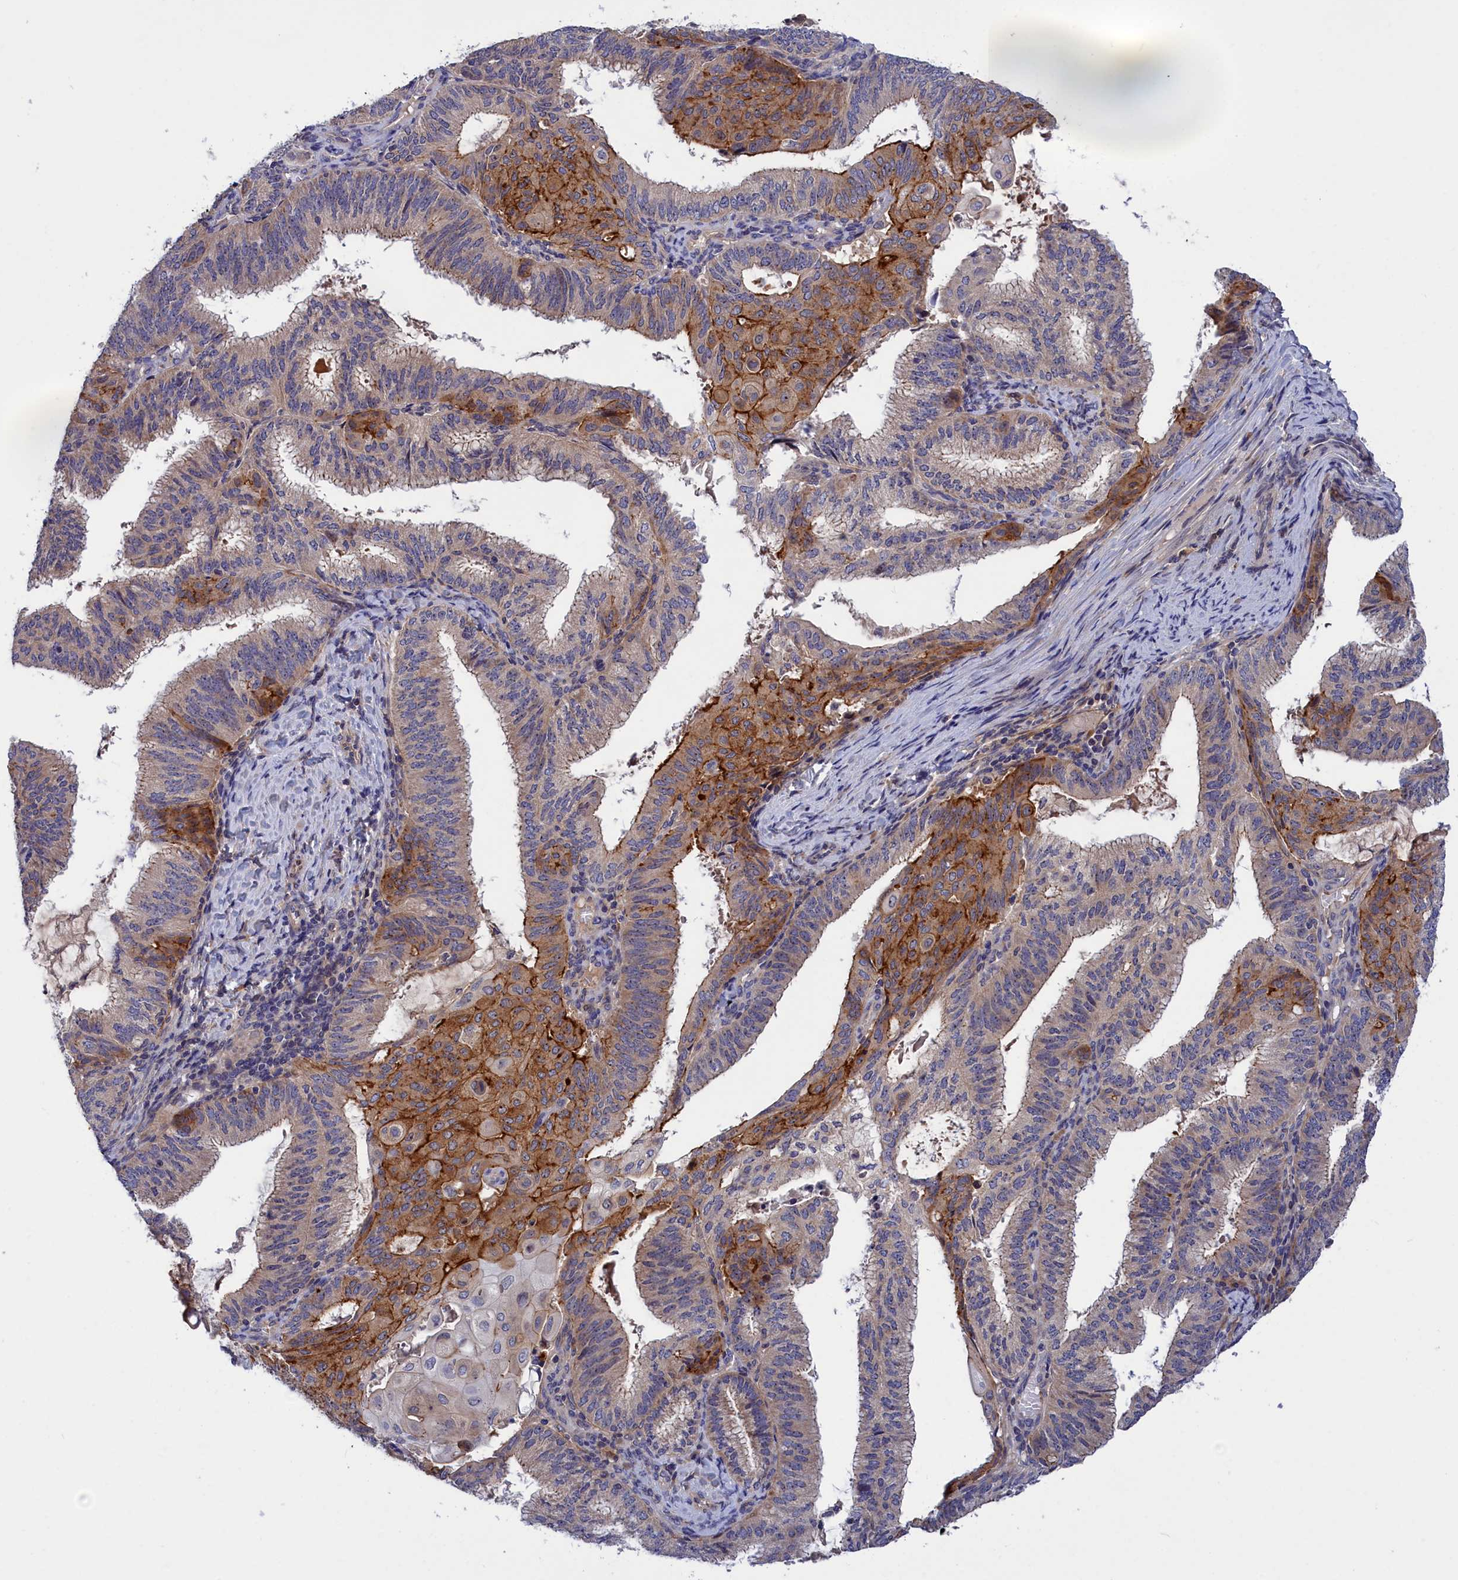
{"staining": {"intensity": "strong", "quantity": "<25%", "location": "cytoplasmic/membranous"}, "tissue": "endometrial cancer", "cell_type": "Tumor cells", "image_type": "cancer", "snomed": [{"axis": "morphology", "description": "Adenocarcinoma, NOS"}, {"axis": "topography", "description": "Endometrium"}], "caption": "Protein positivity by immunohistochemistry (IHC) reveals strong cytoplasmic/membranous expression in about <25% of tumor cells in endometrial adenocarcinoma. The staining was performed using DAB (3,3'-diaminobenzidine), with brown indicating positive protein expression. Nuclei are stained blue with hematoxylin.", "gene": "CRACD", "patient": {"sex": "female", "age": 49}}